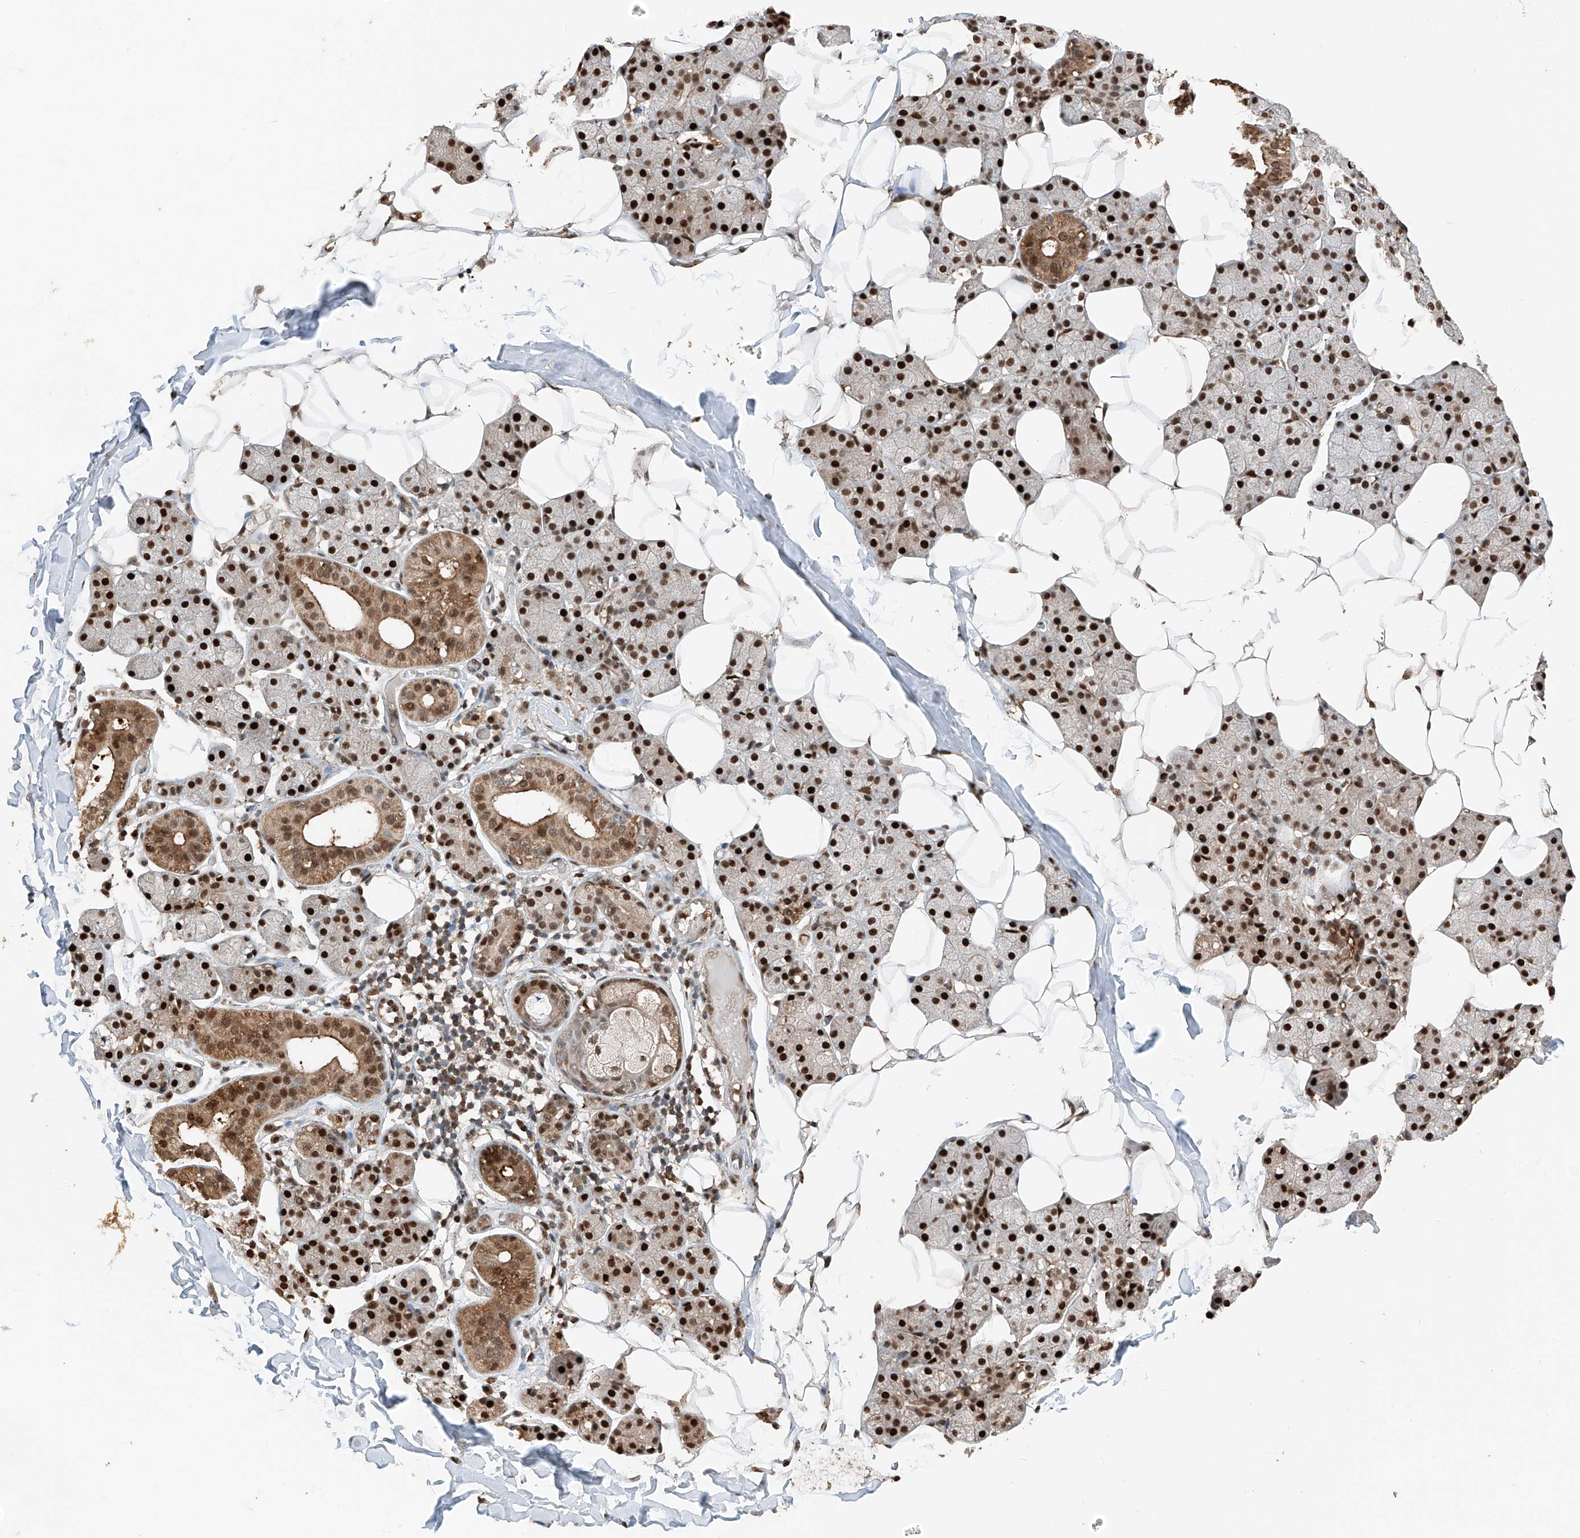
{"staining": {"intensity": "strong", "quantity": ">75%", "location": "cytoplasmic/membranous,nuclear"}, "tissue": "salivary gland", "cell_type": "Glandular cells", "image_type": "normal", "snomed": [{"axis": "morphology", "description": "Normal tissue, NOS"}, {"axis": "topography", "description": "Salivary gland"}], "caption": "Immunohistochemical staining of unremarkable human salivary gland demonstrates strong cytoplasmic/membranous,nuclear protein positivity in about >75% of glandular cells. Nuclei are stained in blue.", "gene": "RMND1", "patient": {"sex": "female", "age": 33}}